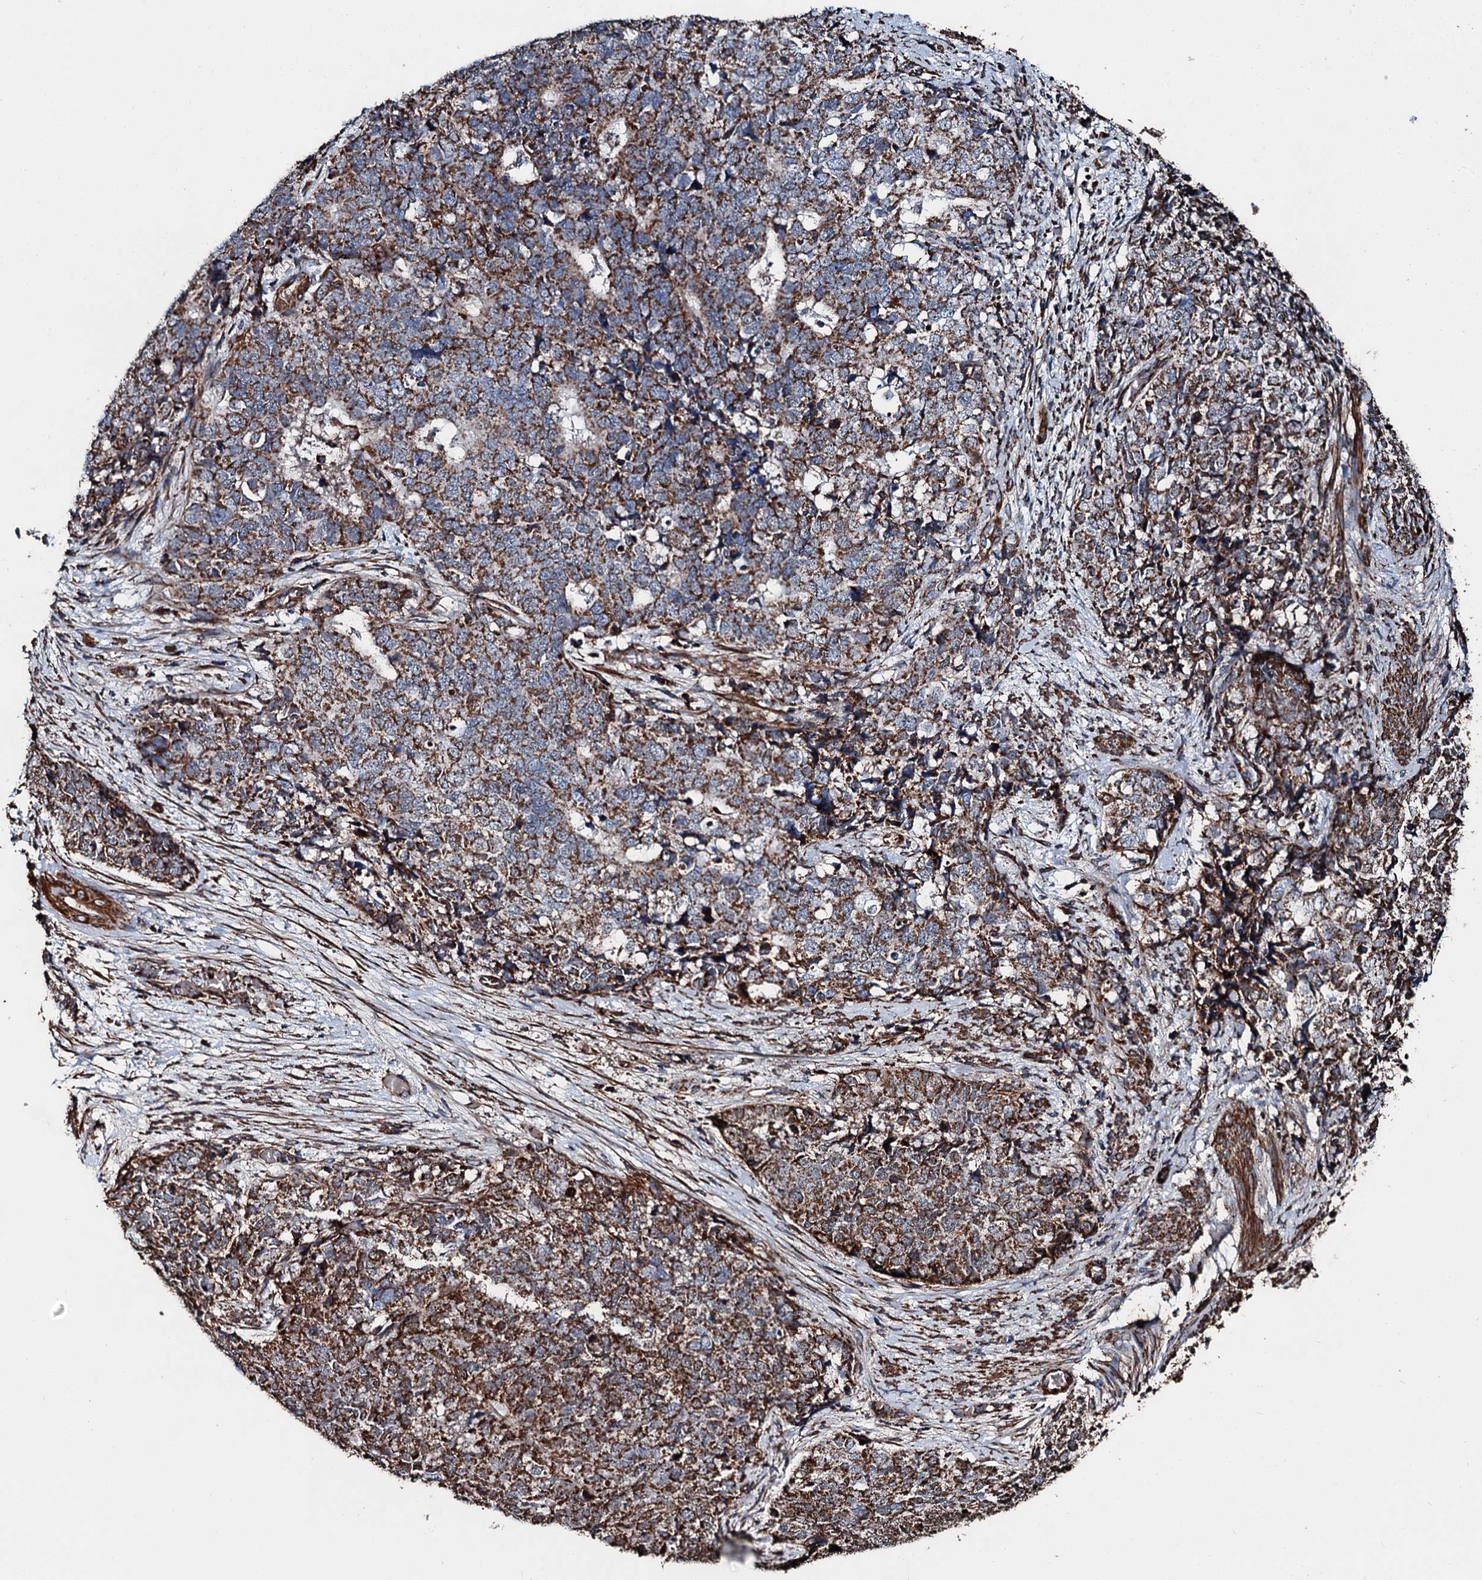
{"staining": {"intensity": "strong", "quantity": "25%-75%", "location": "cytoplasmic/membranous"}, "tissue": "cervical cancer", "cell_type": "Tumor cells", "image_type": "cancer", "snomed": [{"axis": "morphology", "description": "Squamous cell carcinoma, NOS"}, {"axis": "topography", "description": "Cervix"}], "caption": "Squamous cell carcinoma (cervical) stained for a protein (brown) exhibits strong cytoplasmic/membranous positive expression in about 25%-75% of tumor cells.", "gene": "DDIAS", "patient": {"sex": "female", "age": 63}}